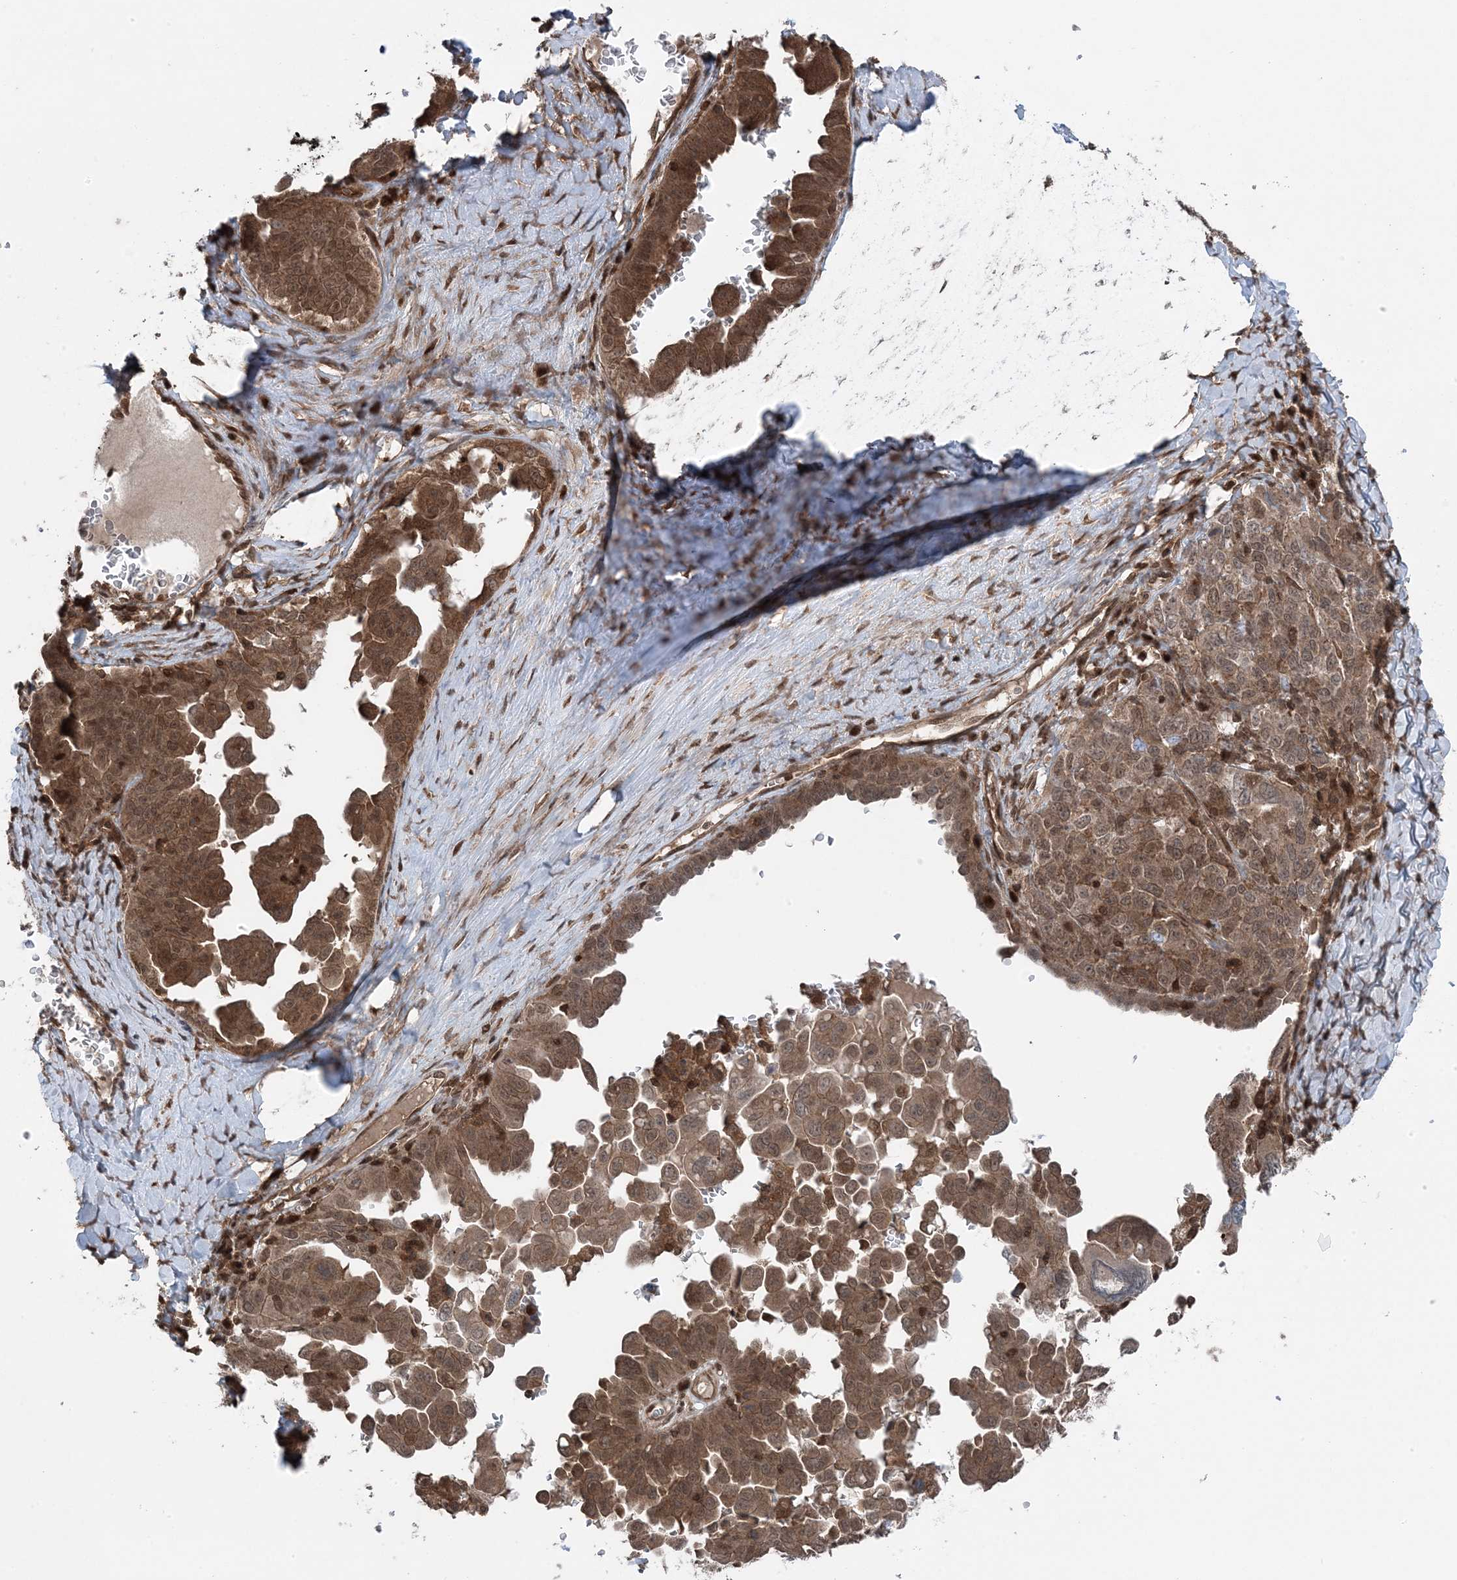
{"staining": {"intensity": "moderate", "quantity": ">75%", "location": "cytoplasmic/membranous,nuclear"}, "tissue": "ovarian cancer", "cell_type": "Tumor cells", "image_type": "cancer", "snomed": [{"axis": "morphology", "description": "Carcinoma, endometroid"}, {"axis": "topography", "description": "Ovary"}], "caption": "Tumor cells display medium levels of moderate cytoplasmic/membranous and nuclear staining in approximately >75% of cells in human ovarian cancer.", "gene": "MAPK1IP1L", "patient": {"sex": "female", "age": 62}}